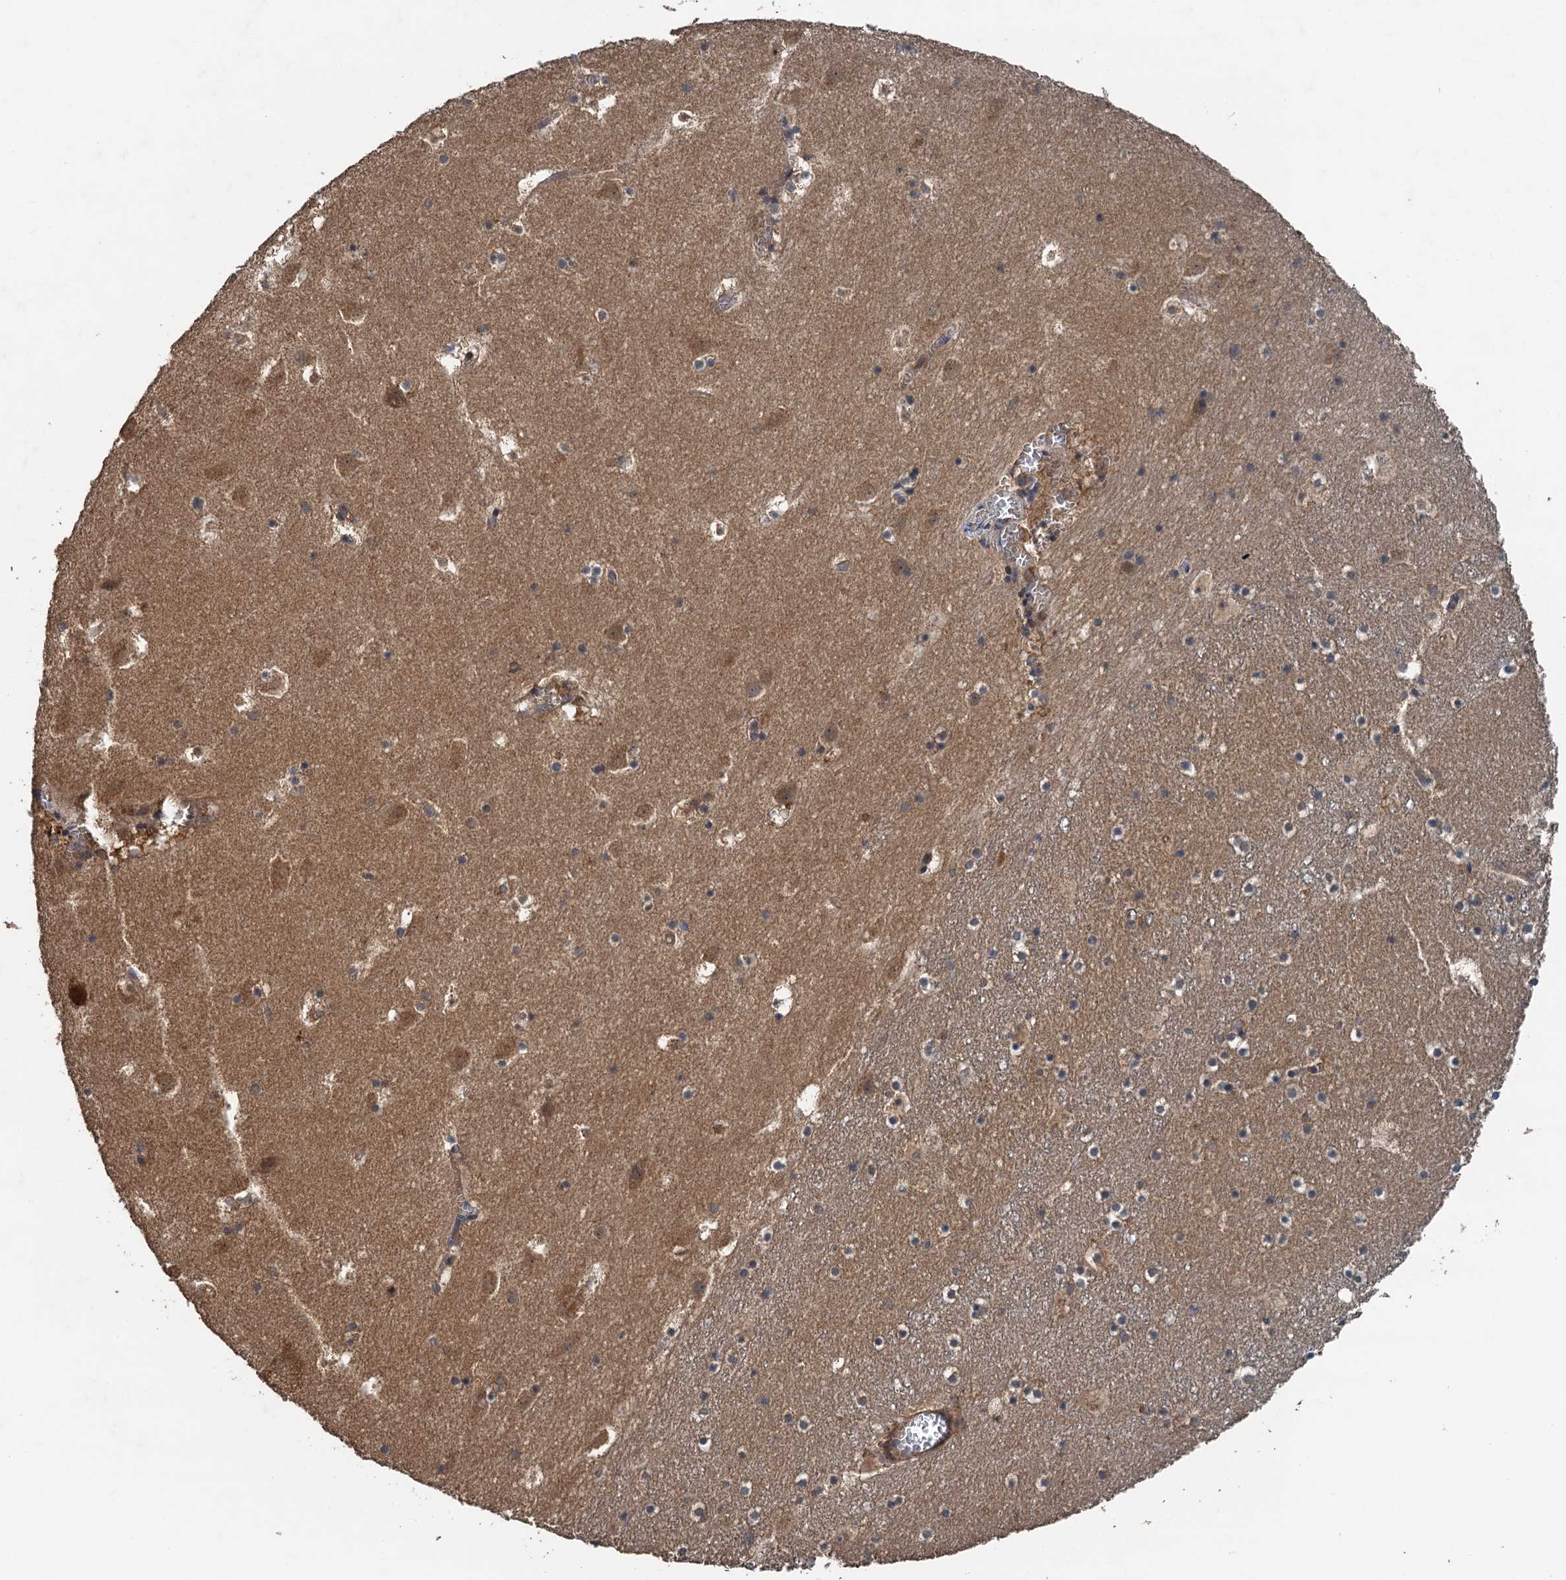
{"staining": {"intensity": "moderate", "quantity": "<25%", "location": "cytoplasmic/membranous"}, "tissue": "caudate", "cell_type": "Glial cells", "image_type": "normal", "snomed": [{"axis": "morphology", "description": "Normal tissue, NOS"}, {"axis": "topography", "description": "Lateral ventricle wall"}], "caption": "Protein expression by immunohistochemistry (IHC) reveals moderate cytoplasmic/membranous expression in approximately <25% of glial cells in normal caudate. (Stains: DAB in brown, nuclei in blue, Microscopy: brightfield microscopy at high magnification).", "gene": "BORCS5", "patient": {"sex": "male", "age": 45}}